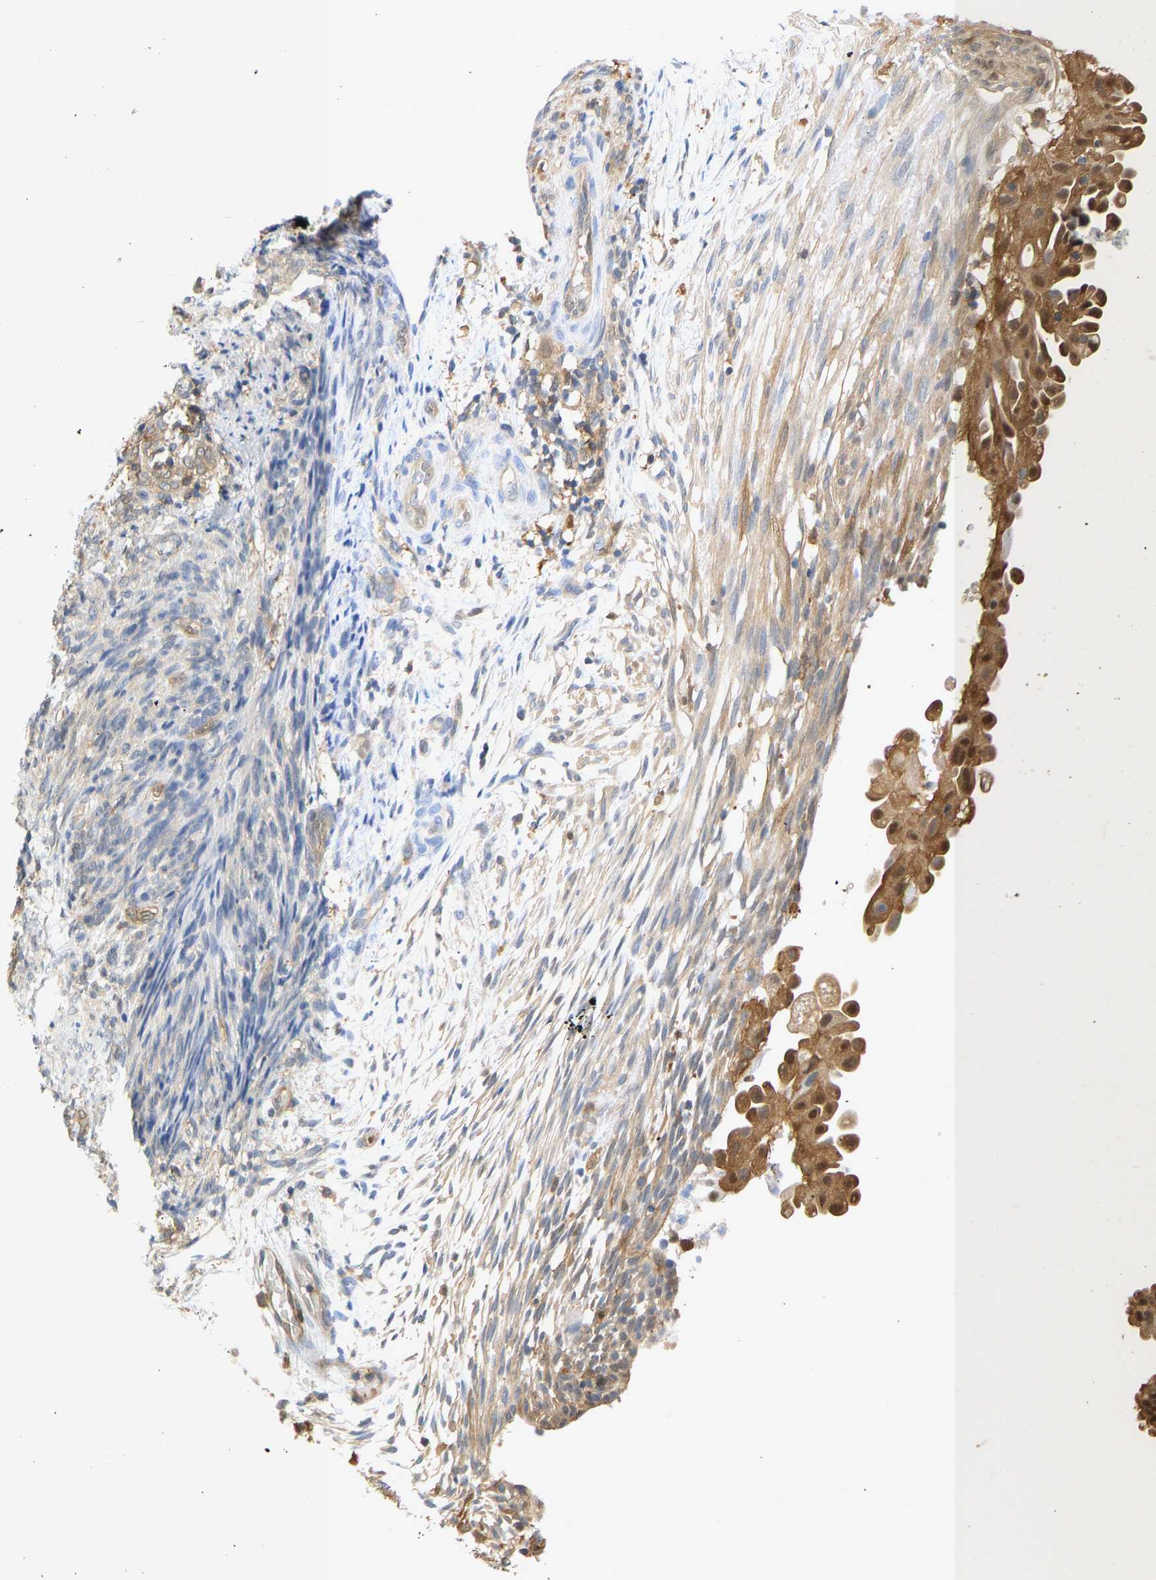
{"staining": {"intensity": "moderate", "quantity": ">75%", "location": "cytoplasmic/membranous,nuclear"}, "tissue": "endometrial cancer", "cell_type": "Tumor cells", "image_type": "cancer", "snomed": [{"axis": "morphology", "description": "Adenocarcinoma, NOS"}, {"axis": "topography", "description": "Endometrium"}], "caption": "This image shows adenocarcinoma (endometrial) stained with immunohistochemistry (IHC) to label a protein in brown. The cytoplasmic/membranous and nuclear of tumor cells show moderate positivity for the protein. Nuclei are counter-stained blue.", "gene": "ENO1", "patient": {"sex": "female", "age": 58}}